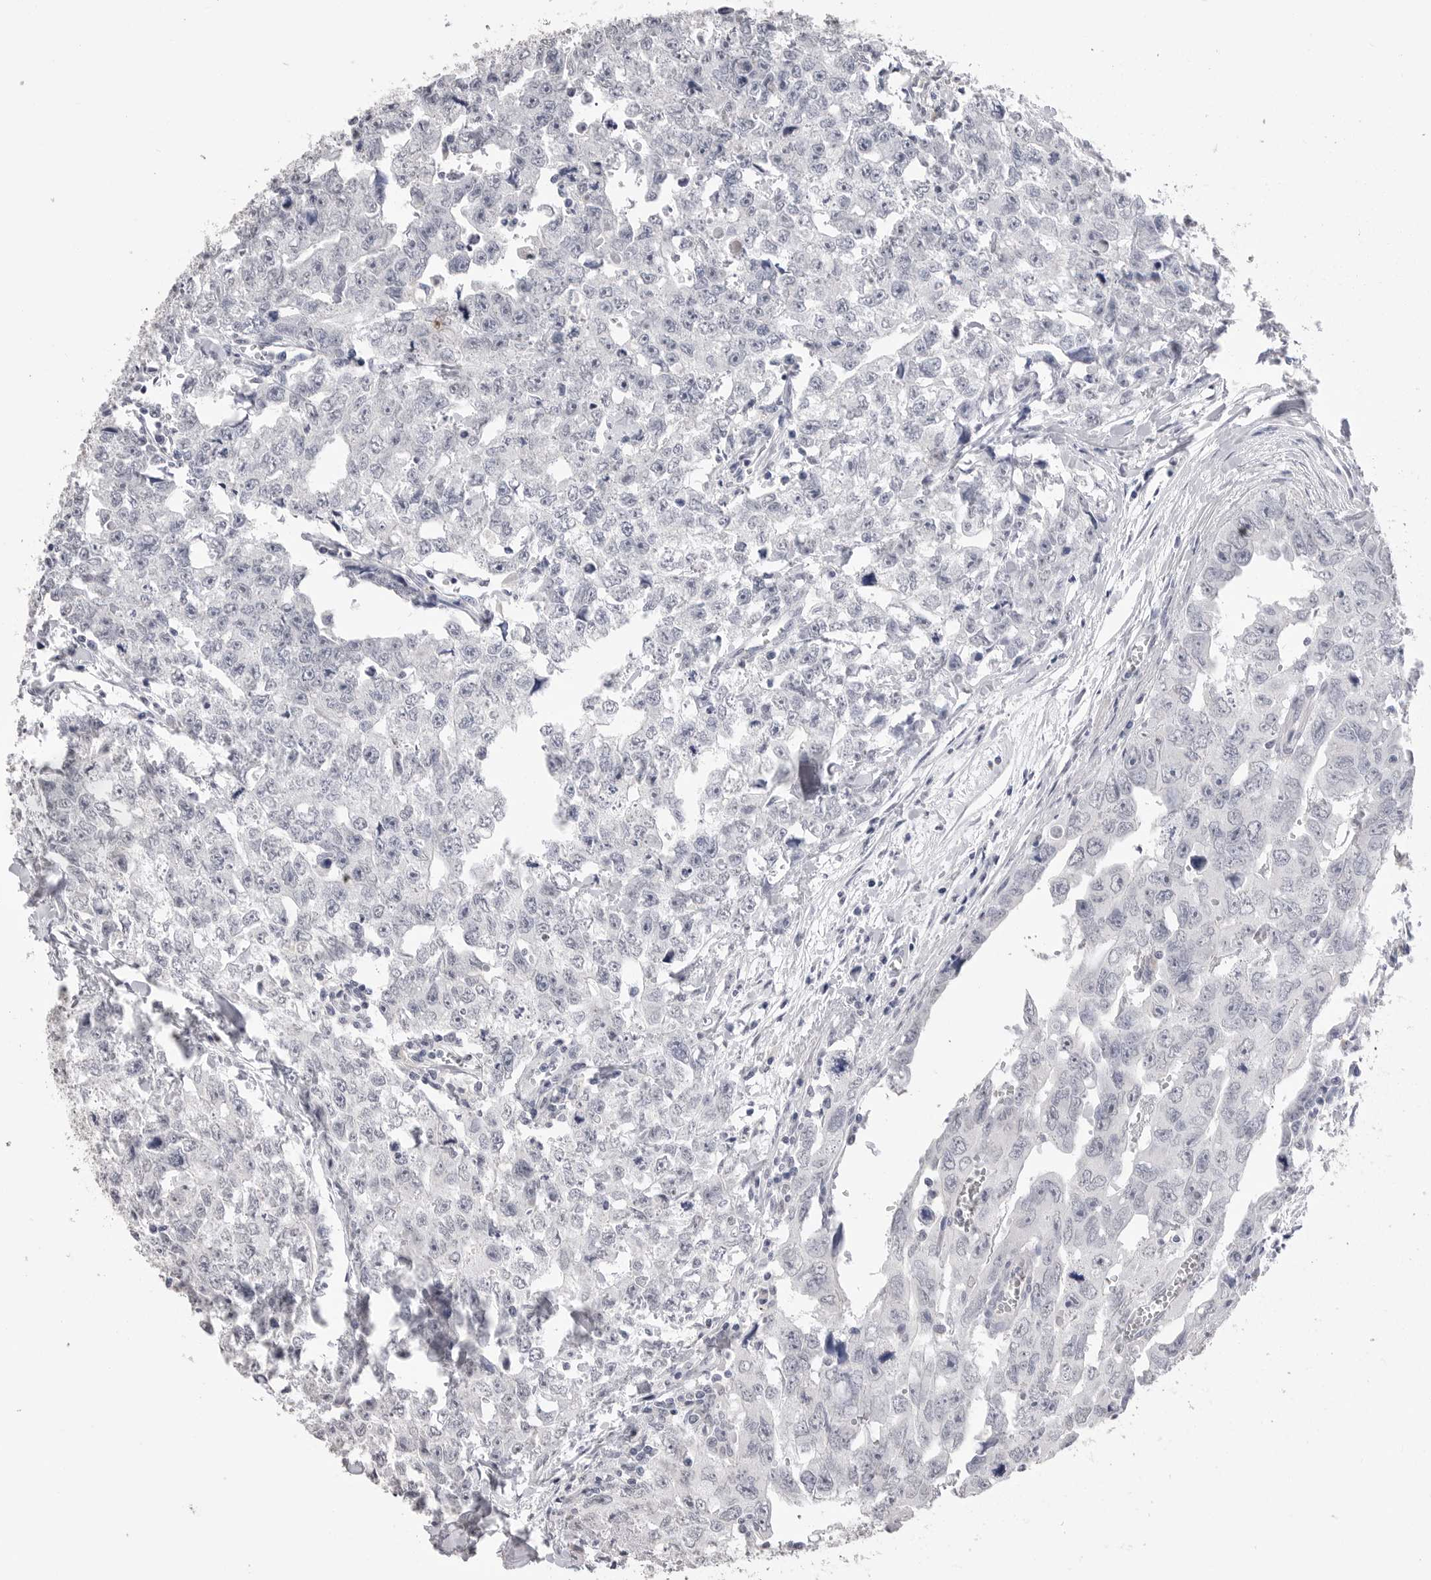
{"staining": {"intensity": "negative", "quantity": "none", "location": "none"}, "tissue": "testis cancer", "cell_type": "Tumor cells", "image_type": "cancer", "snomed": [{"axis": "morphology", "description": "Carcinoma, Embryonal, NOS"}, {"axis": "topography", "description": "Testis"}], "caption": "There is no significant positivity in tumor cells of testis cancer.", "gene": "ICAM5", "patient": {"sex": "male", "age": 28}}